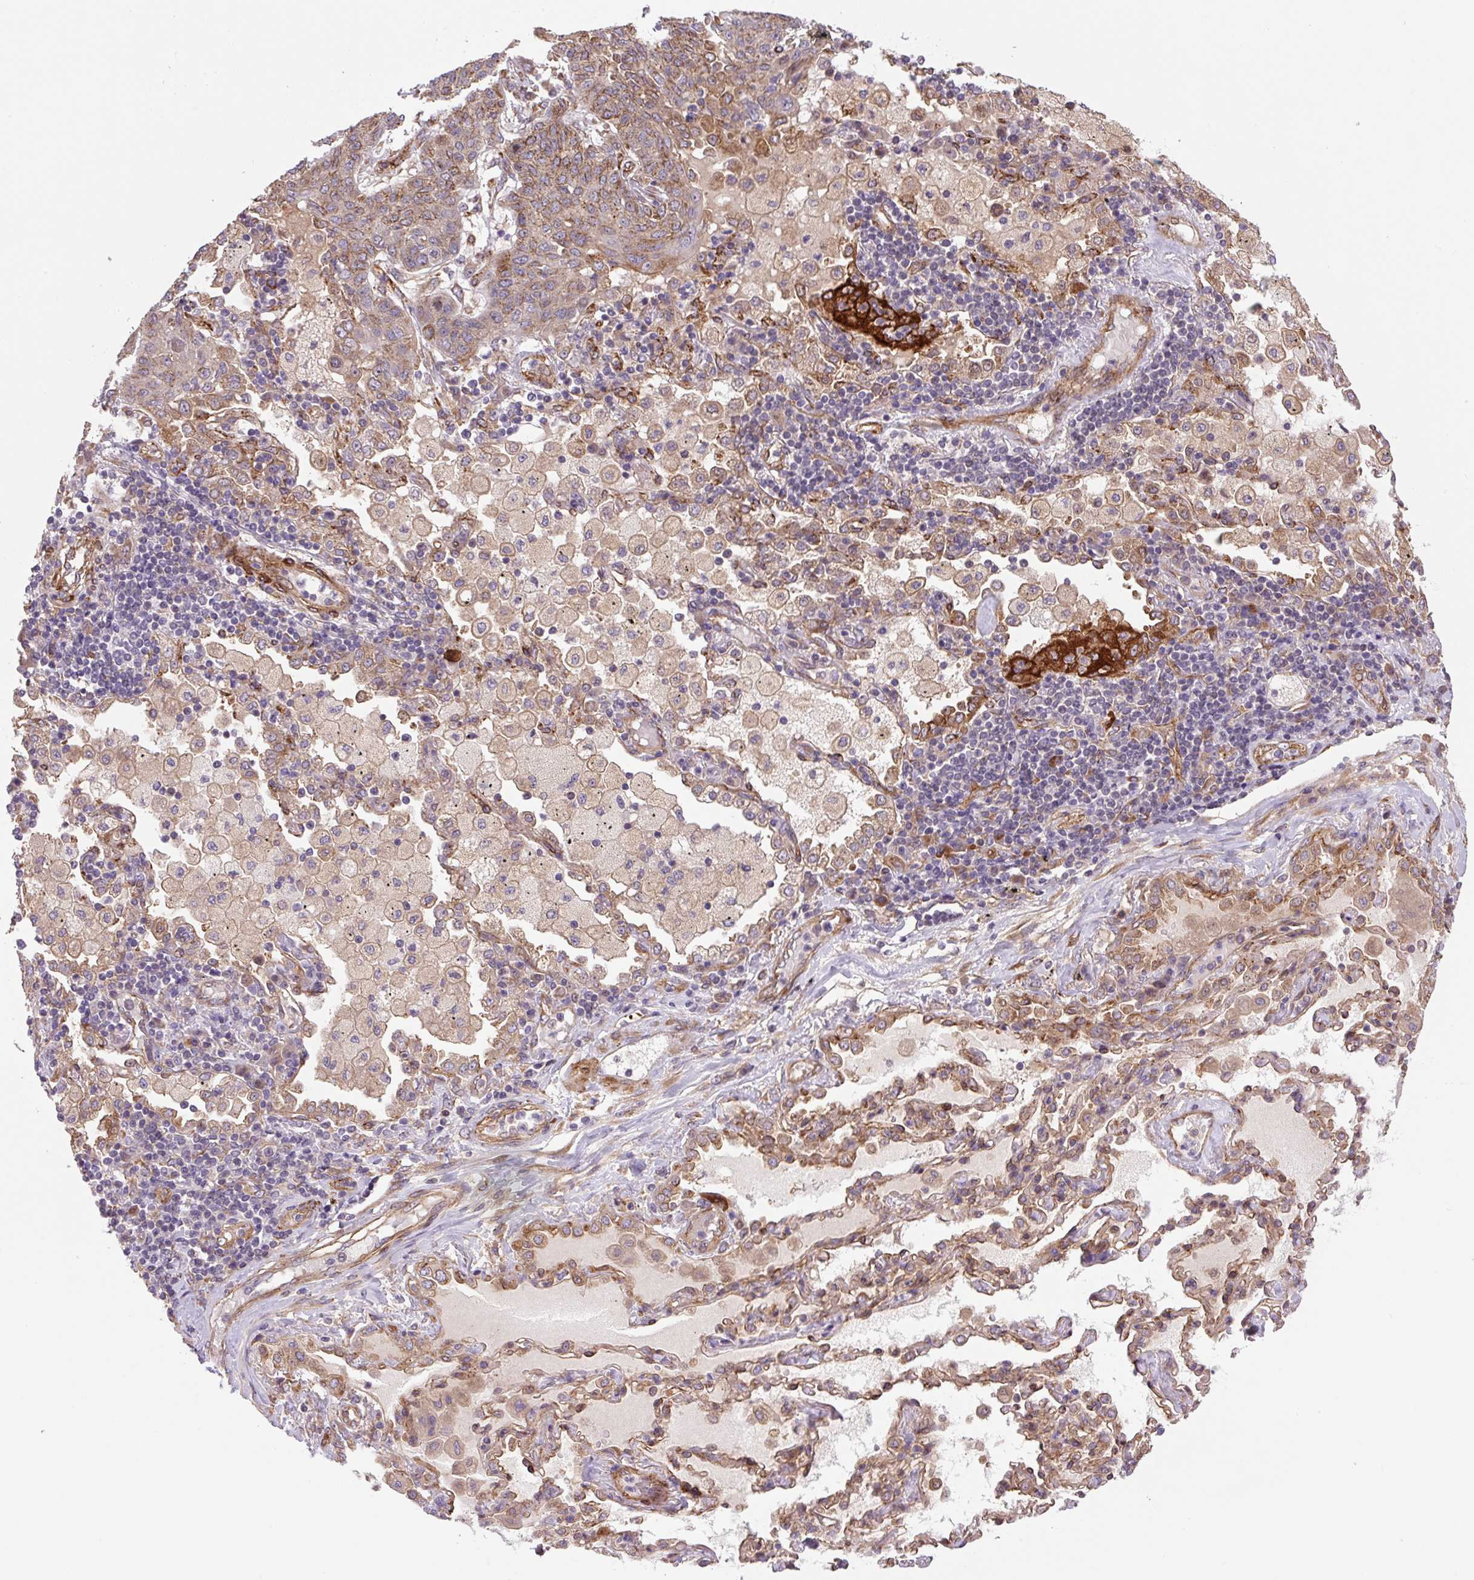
{"staining": {"intensity": "moderate", "quantity": ">75%", "location": "cytoplasmic/membranous"}, "tissue": "lung cancer", "cell_type": "Tumor cells", "image_type": "cancer", "snomed": [{"axis": "morphology", "description": "Squamous cell carcinoma, NOS"}, {"axis": "topography", "description": "Lung"}], "caption": "This histopathology image displays immunohistochemistry (IHC) staining of human lung cancer, with medium moderate cytoplasmic/membranous staining in approximately >75% of tumor cells.", "gene": "SEPTIN10", "patient": {"sex": "female", "age": 70}}